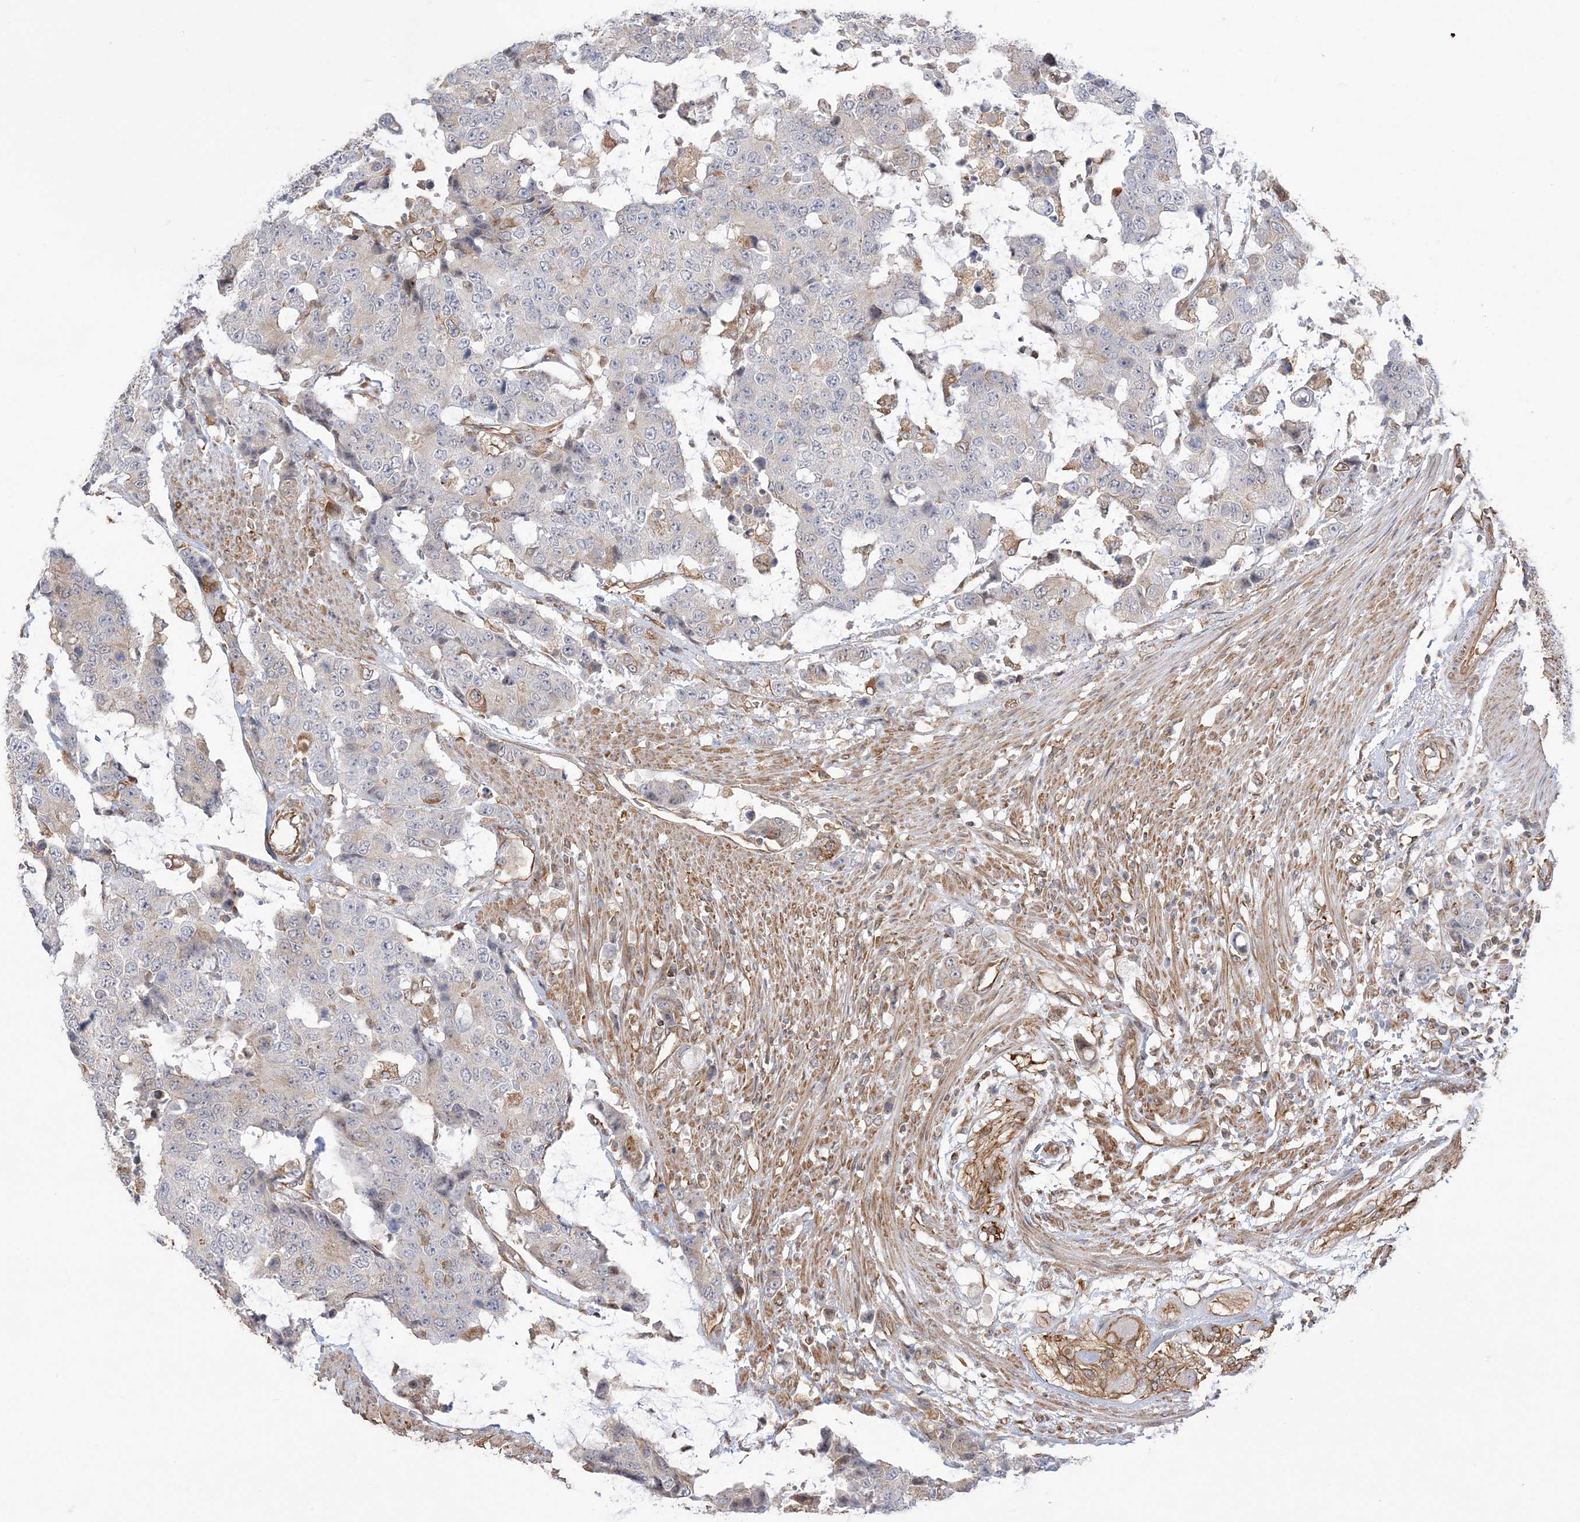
{"staining": {"intensity": "negative", "quantity": "none", "location": "none"}, "tissue": "colorectal cancer", "cell_type": "Tumor cells", "image_type": "cancer", "snomed": [{"axis": "morphology", "description": "Adenocarcinoma, NOS"}, {"axis": "topography", "description": "Colon"}], "caption": "High power microscopy micrograph of an immunohistochemistry image of colorectal cancer (adenocarcinoma), revealing no significant positivity in tumor cells.", "gene": "ZNF821", "patient": {"sex": "female", "age": 86}}